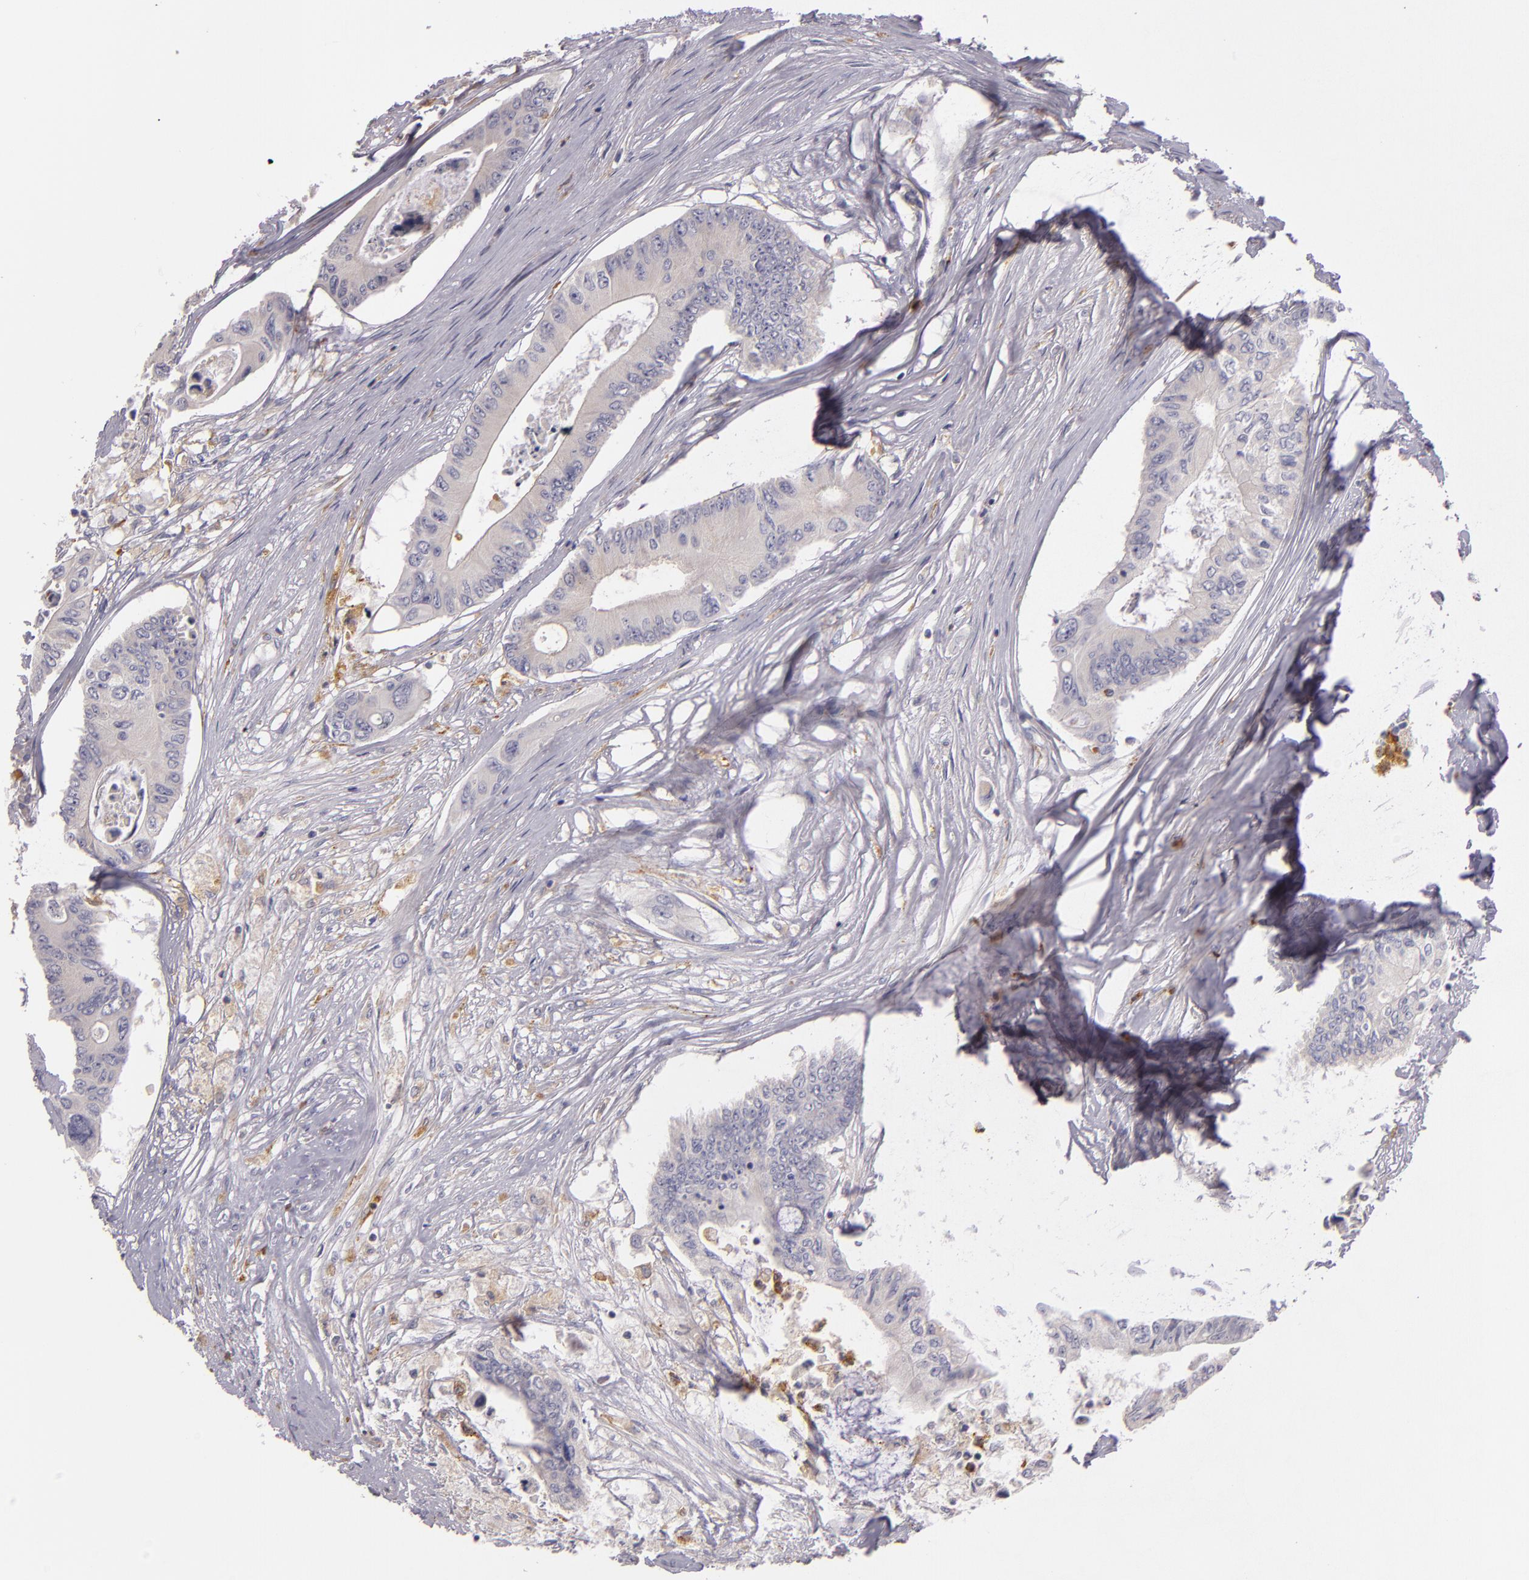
{"staining": {"intensity": "weak", "quantity": "<25%", "location": "cytoplasmic/membranous"}, "tissue": "colorectal cancer", "cell_type": "Tumor cells", "image_type": "cancer", "snomed": [{"axis": "morphology", "description": "Adenocarcinoma, NOS"}, {"axis": "topography", "description": "Colon"}], "caption": "DAB (3,3'-diaminobenzidine) immunohistochemical staining of human adenocarcinoma (colorectal) reveals no significant positivity in tumor cells.", "gene": "TLR8", "patient": {"sex": "male", "age": 65}}